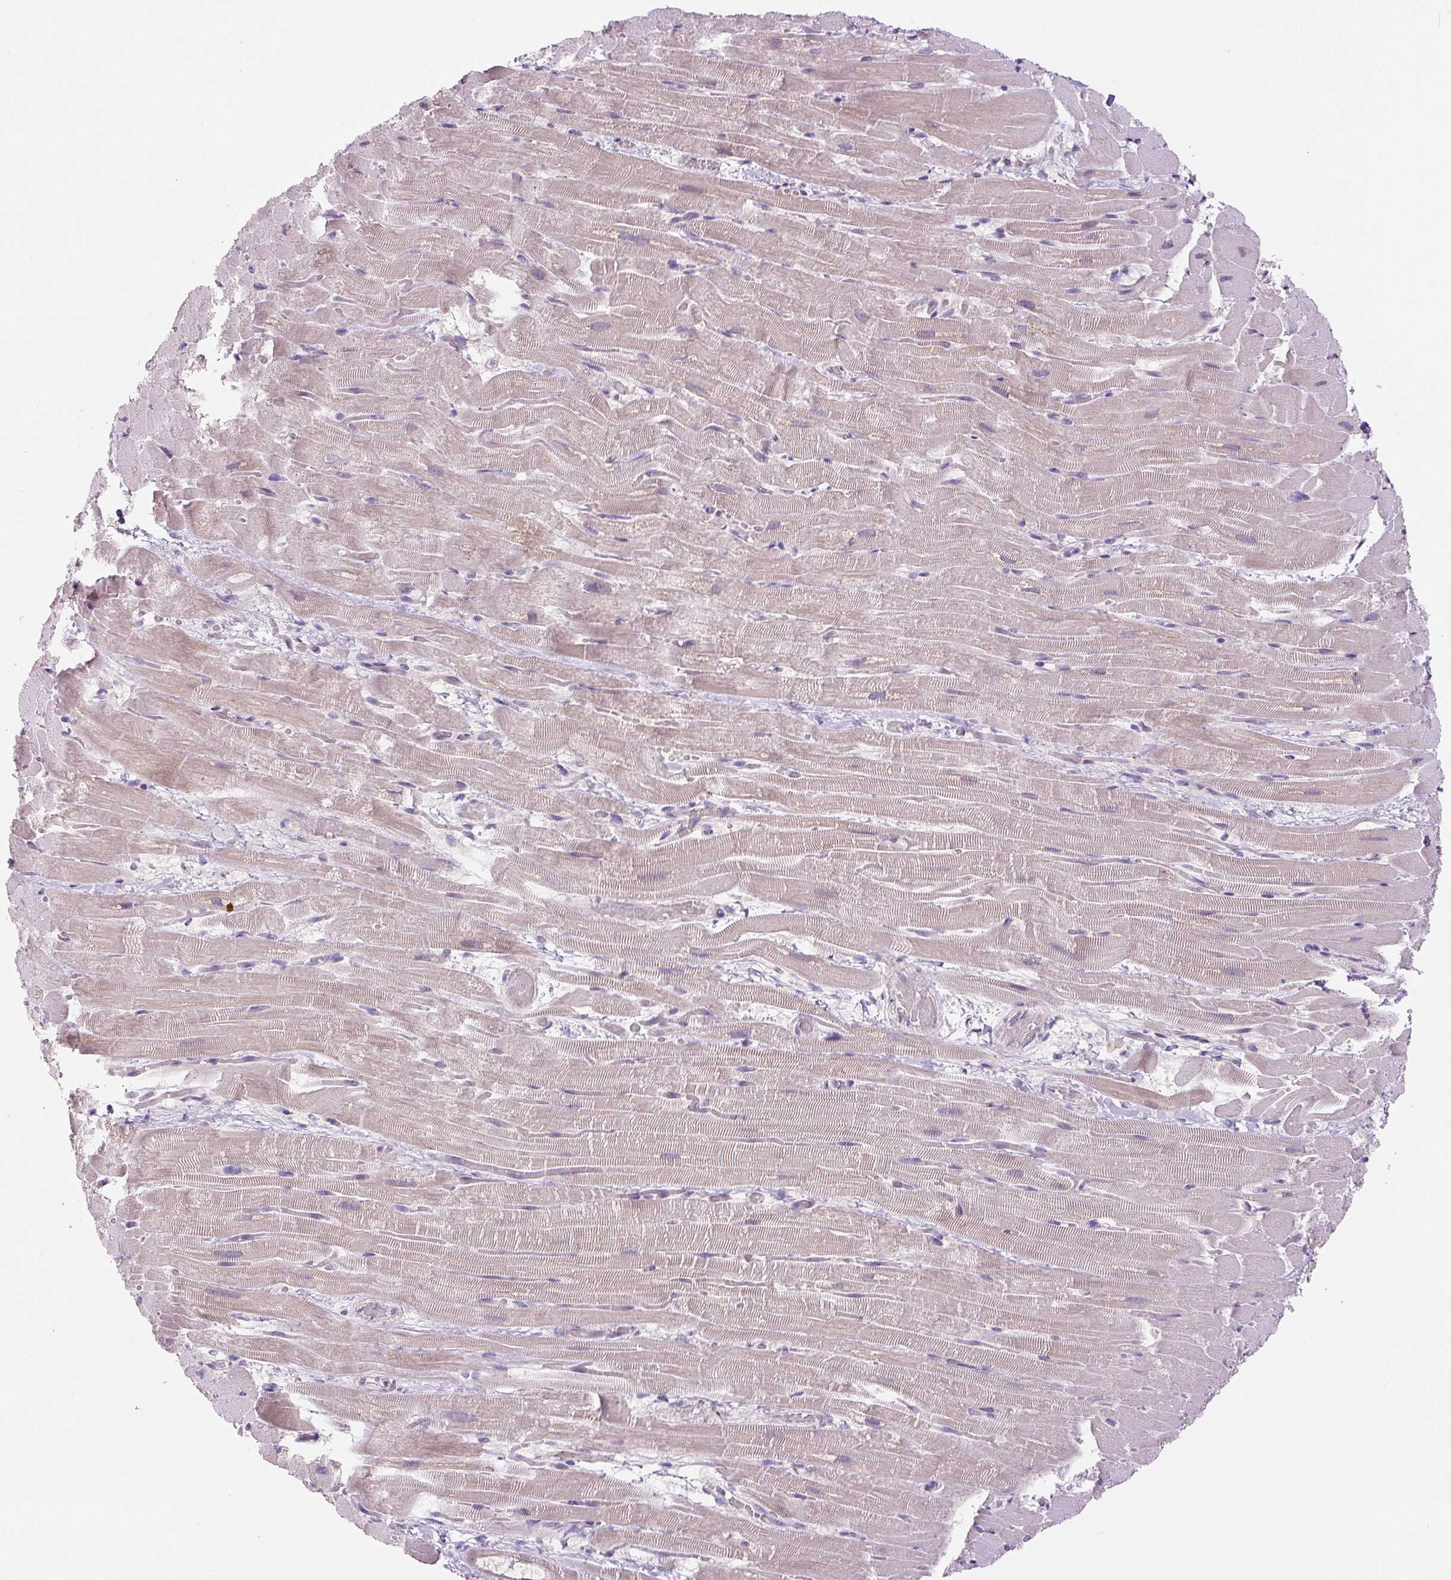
{"staining": {"intensity": "negative", "quantity": "none", "location": "none"}, "tissue": "heart muscle", "cell_type": "Cardiomyocytes", "image_type": "normal", "snomed": [{"axis": "morphology", "description": "Normal tissue, NOS"}, {"axis": "topography", "description": "Heart"}], "caption": "Heart muscle was stained to show a protein in brown. There is no significant staining in cardiomyocytes. (DAB immunohistochemistry (IHC), high magnification).", "gene": "FABP7", "patient": {"sex": "male", "age": 37}}